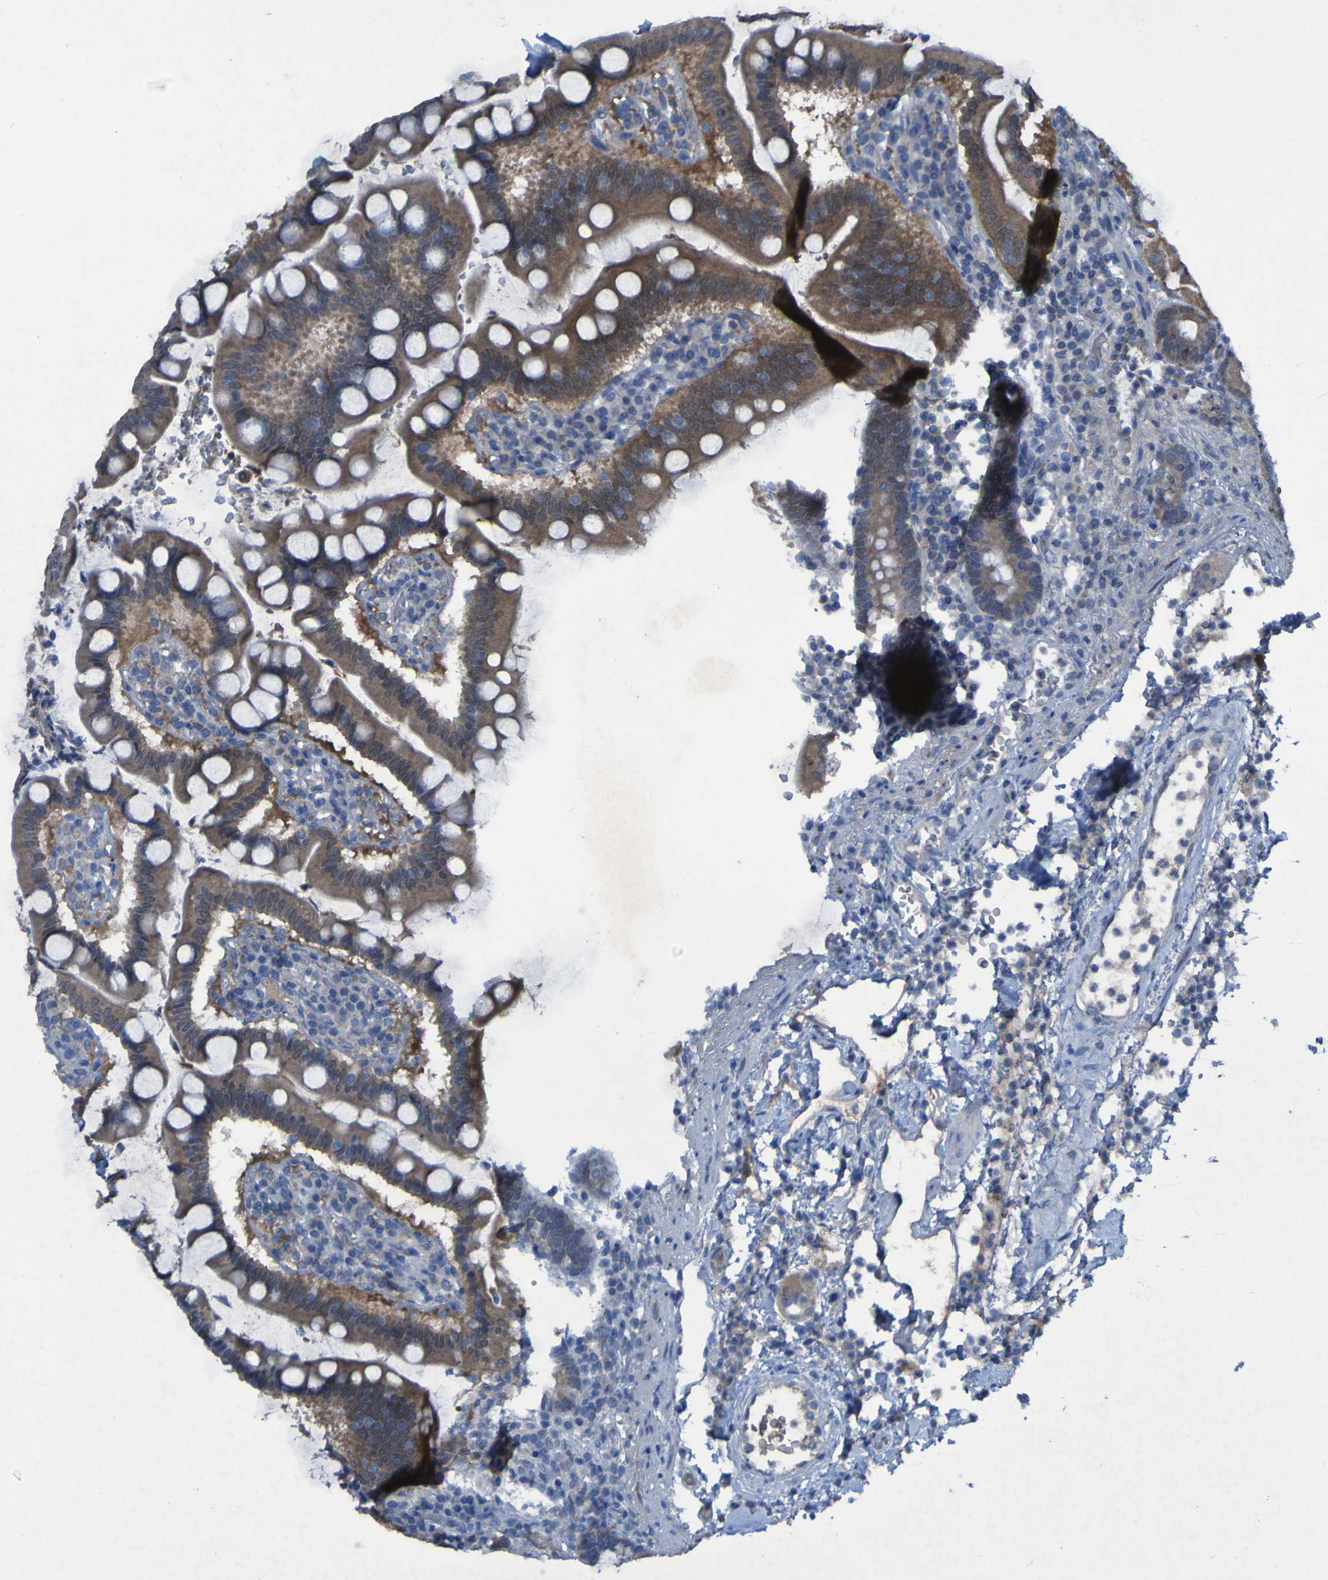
{"staining": {"intensity": "moderate", "quantity": ">75%", "location": "cytoplasmic/membranous"}, "tissue": "stomach", "cell_type": "Glandular cells", "image_type": "normal", "snomed": [{"axis": "morphology", "description": "Normal tissue, NOS"}, {"axis": "topography", "description": "Stomach, upper"}], "caption": "IHC staining of unremarkable stomach, which exhibits medium levels of moderate cytoplasmic/membranous positivity in approximately >75% of glandular cells indicating moderate cytoplasmic/membranous protein staining. The staining was performed using DAB (brown) for protein detection and nuclei were counterstained in hematoxylin (blue).", "gene": "SGK2", "patient": {"sex": "male", "age": 68}}